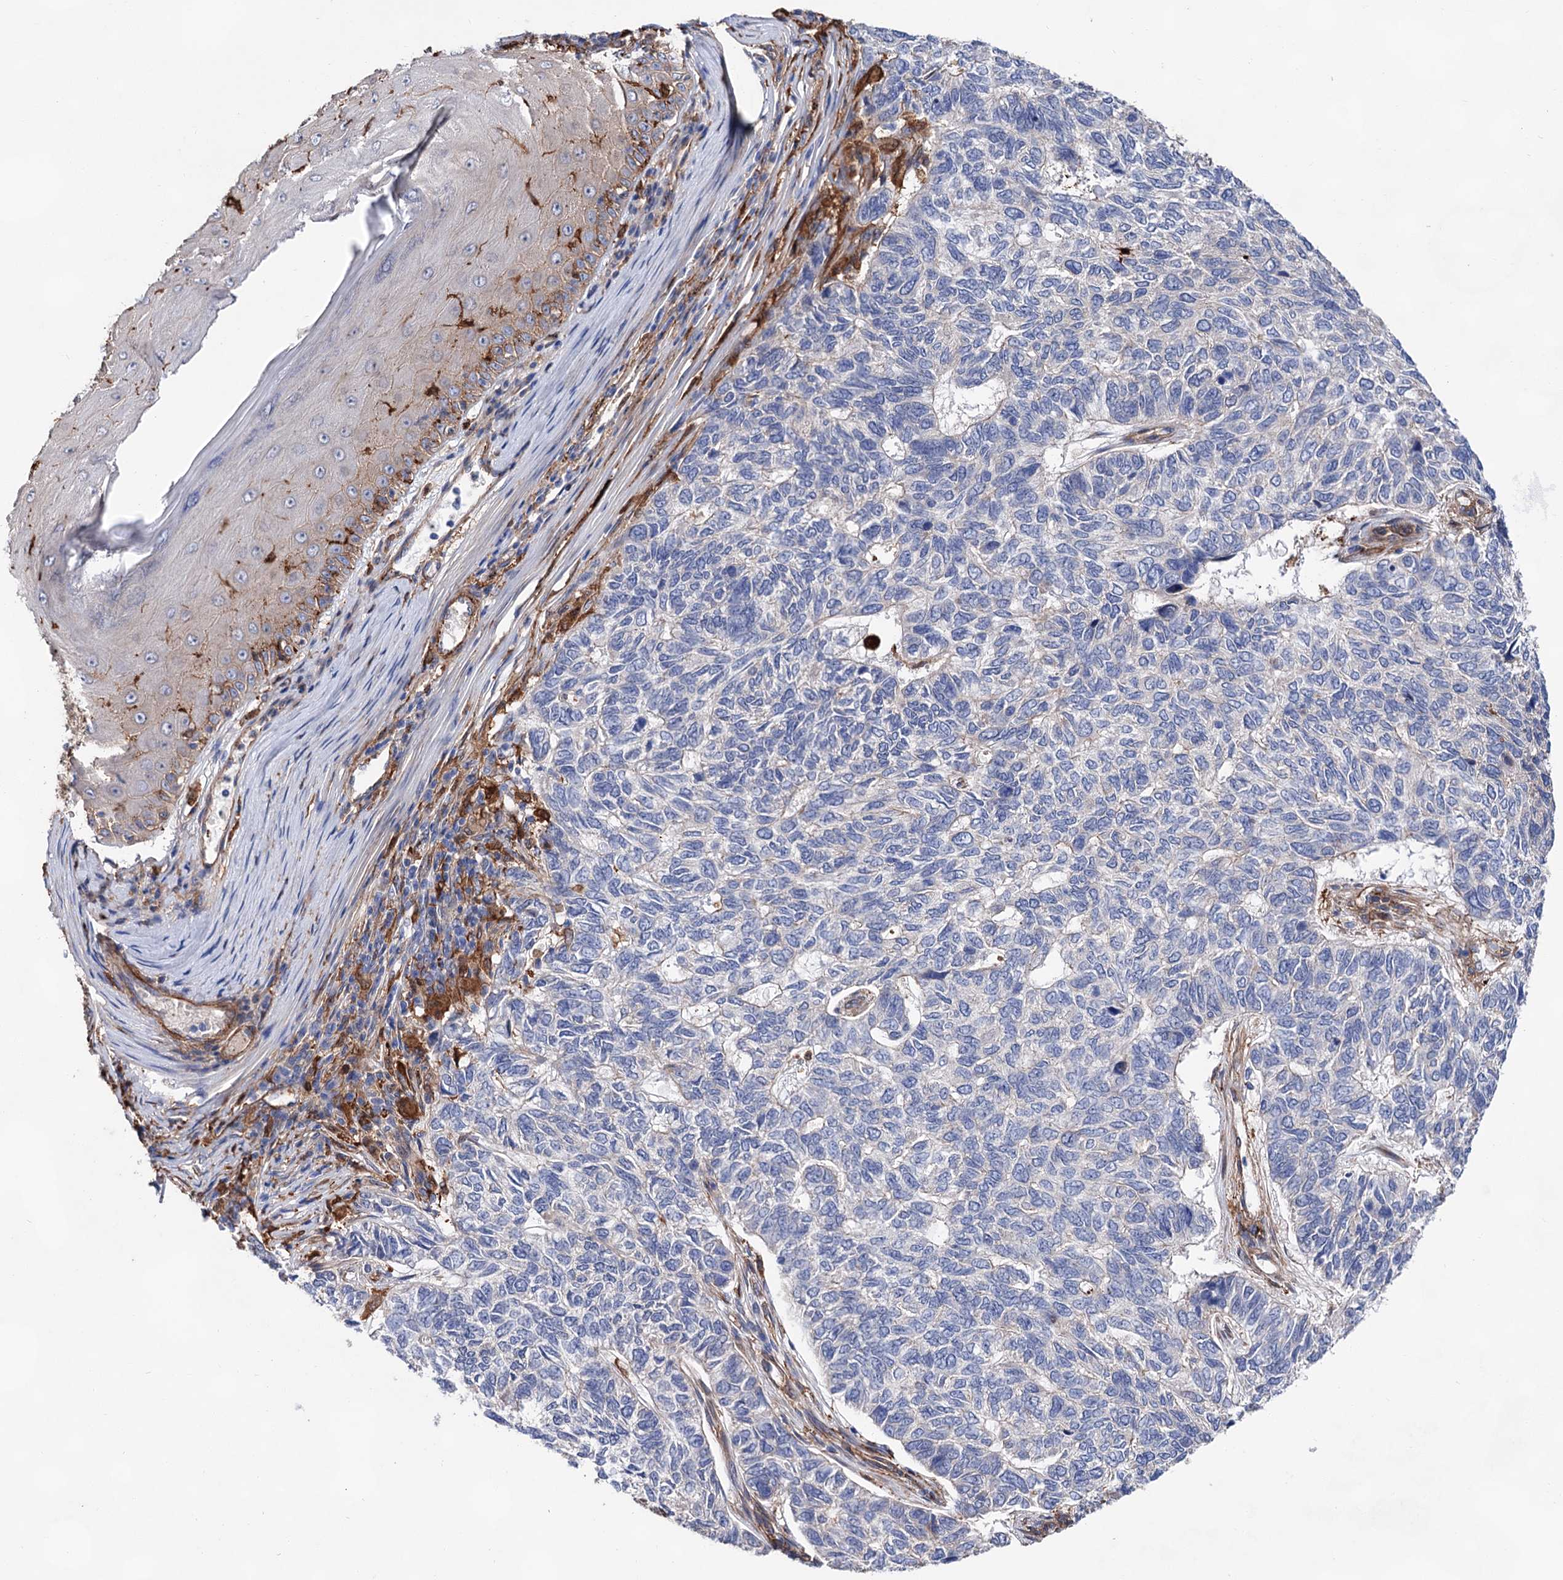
{"staining": {"intensity": "negative", "quantity": "none", "location": "none"}, "tissue": "skin cancer", "cell_type": "Tumor cells", "image_type": "cancer", "snomed": [{"axis": "morphology", "description": "Basal cell carcinoma"}, {"axis": "topography", "description": "Skin"}], "caption": "Immunohistochemistry (IHC) histopathology image of human skin cancer (basal cell carcinoma) stained for a protein (brown), which shows no staining in tumor cells.", "gene": "TMTC3", "patient": {"sex": "female", "age": 65}}